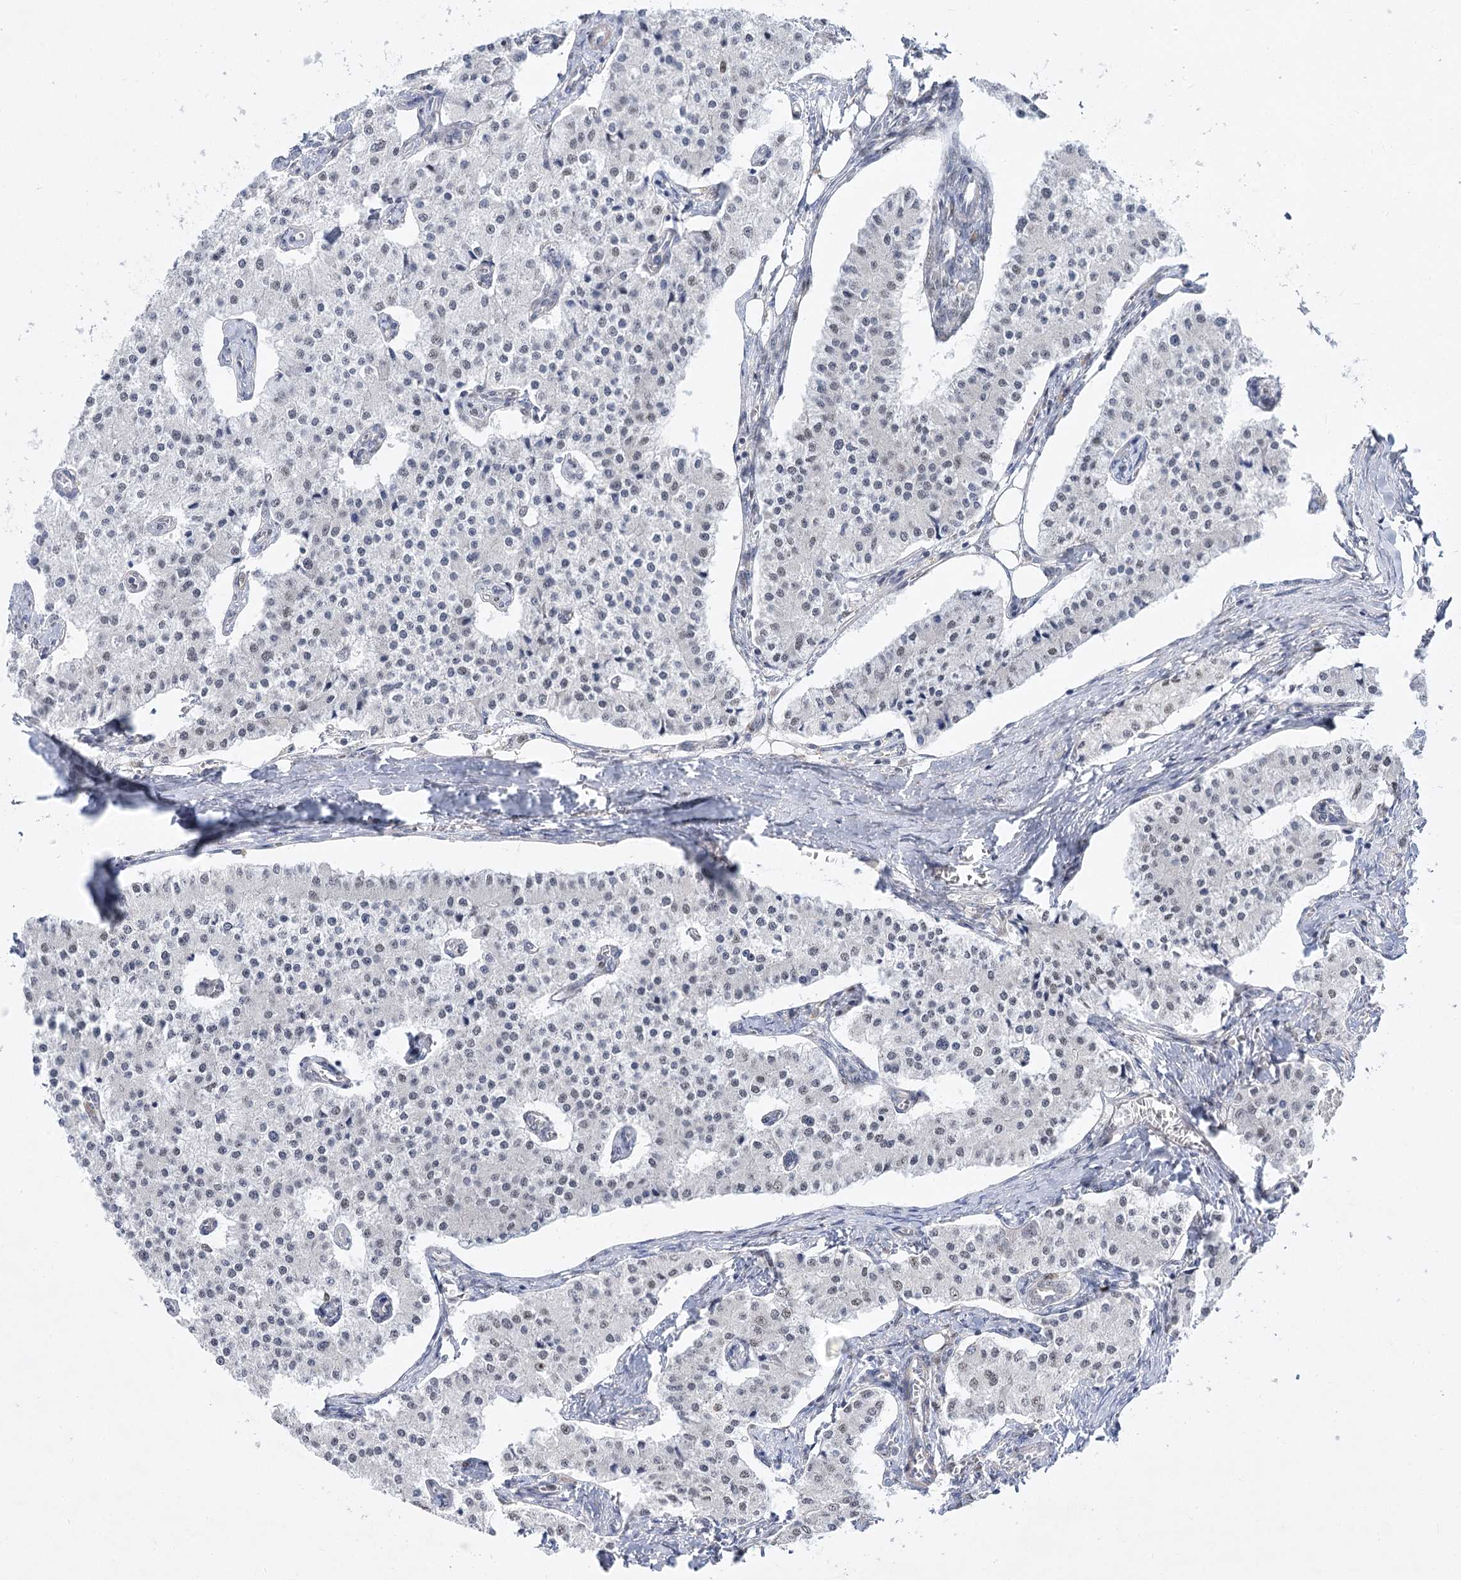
{"staining": {"intensity": "weak", "quantity": "25%-75%", "location": "nuclear"}, "tissue": "carcinoid", "cell_type": "Tumor cells", "image_type": "cancer", "snomed": [{"axis": "morphology", "description": "Carcinoid, malignant, NOS"}, {"axis": "topography", "description": "Colon"}], "caption": "Human carcinoid (malignant) stained with a protein marker exhibits weak staining in tumor cells.", "gene": "ARSI", "patient": {"sex": "female", "age": 52}}